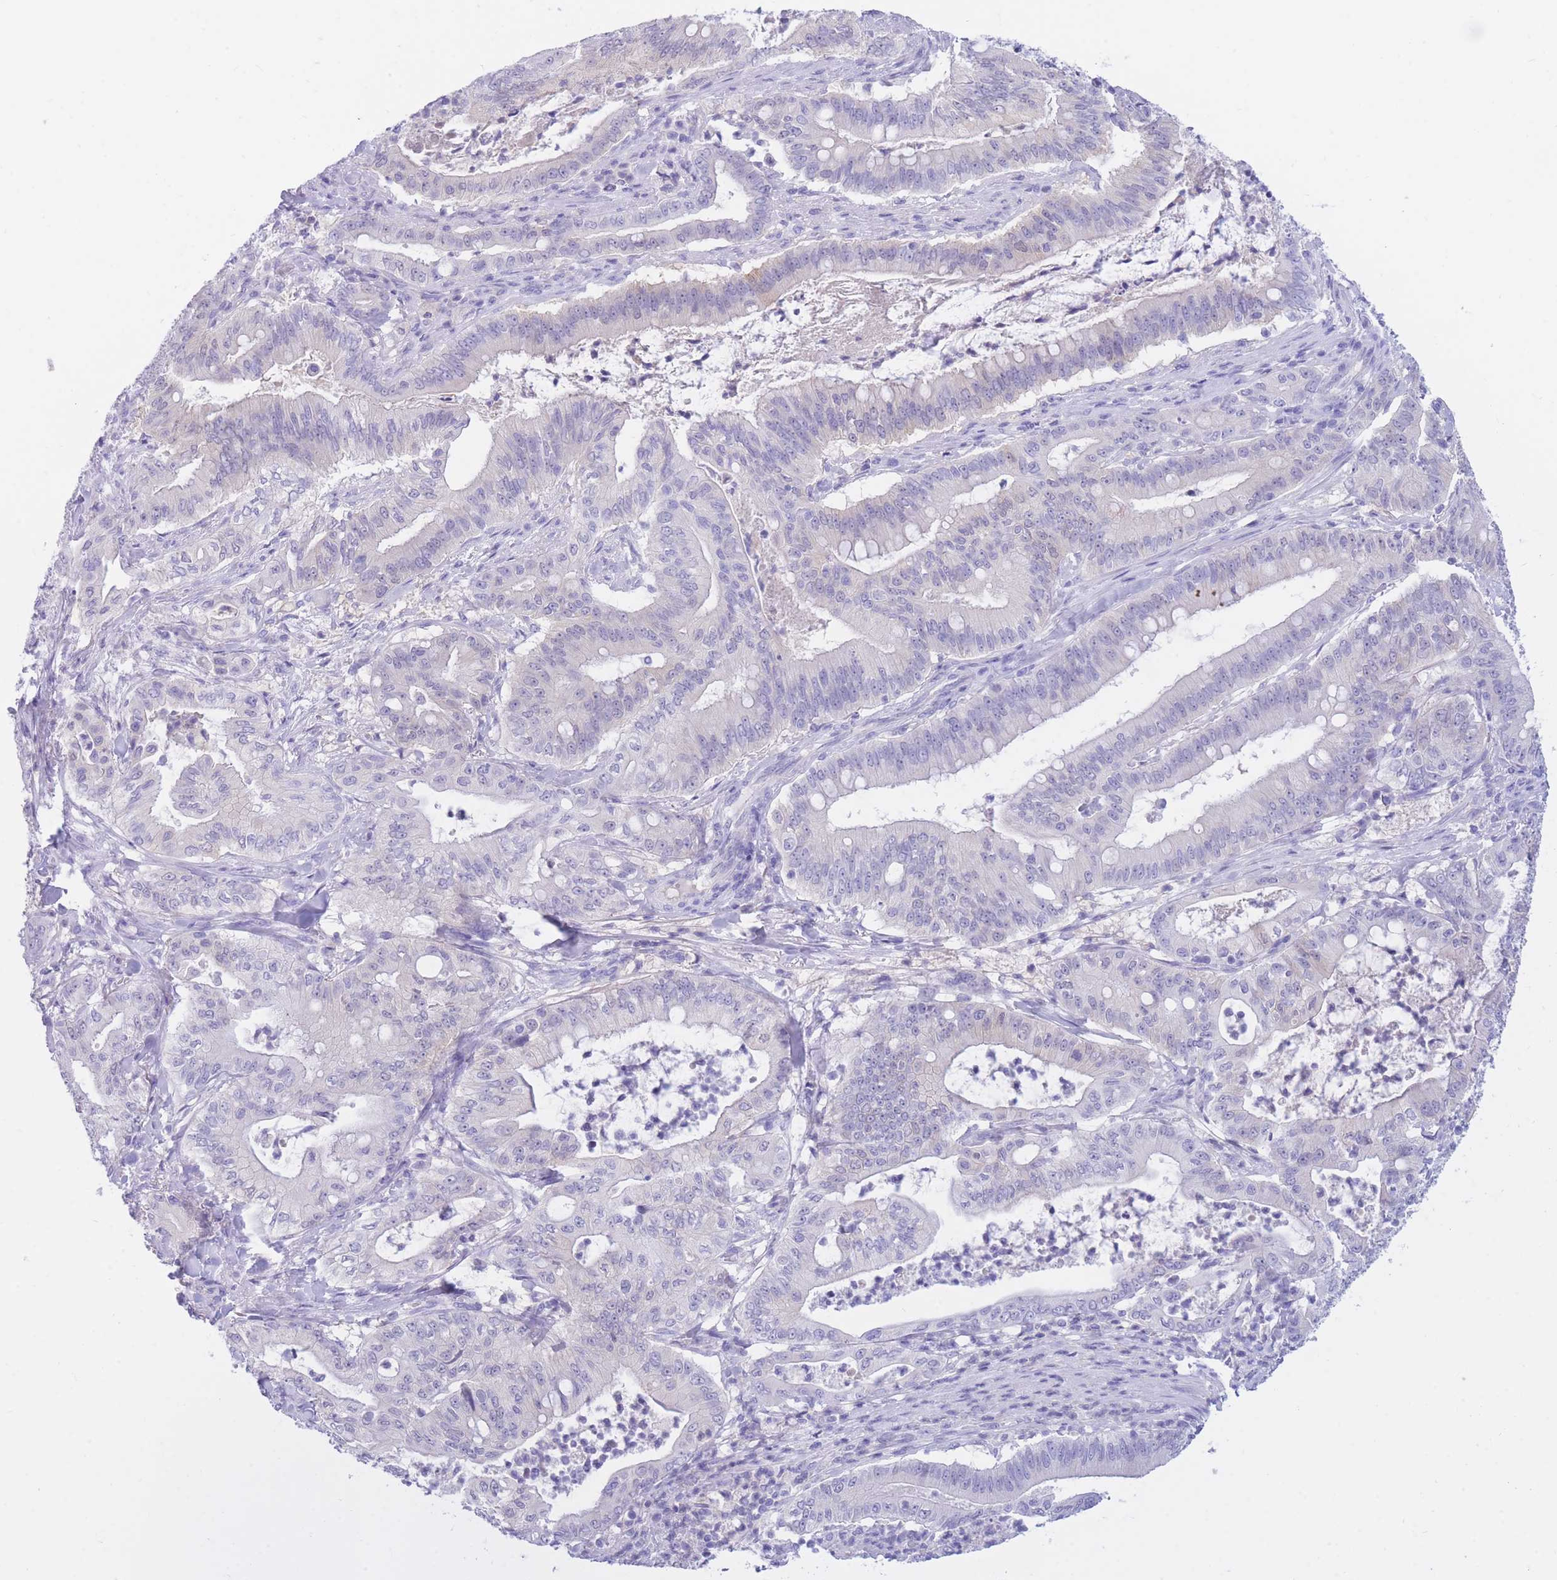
{"staining": {"intensity": "negative", "quantity": "none", "location": "none"}, "tissue": "pancreatic cancer", "cell_type": "Tumor cells", "image_type": "cancer", "snomed": [{"axis": "morphology", "description": "Adenocarcinoma, NOS"}, {"axis": "topography", "description": "Pancreas"}], "caption": "High magnification brightfield microscopy of pancreatic adenocarcinoma stained with DAB (brown) and counterstained with hematoxylin (blue): tumor cells show no significant staining. (DAB (3,3'-diaminobenzidine) immunohistochemistry (IHC) visualized using brightfield microscopy, high magnification).", "gene": "SULT1A1", "patient": {"sex": "male", "age": 71}}